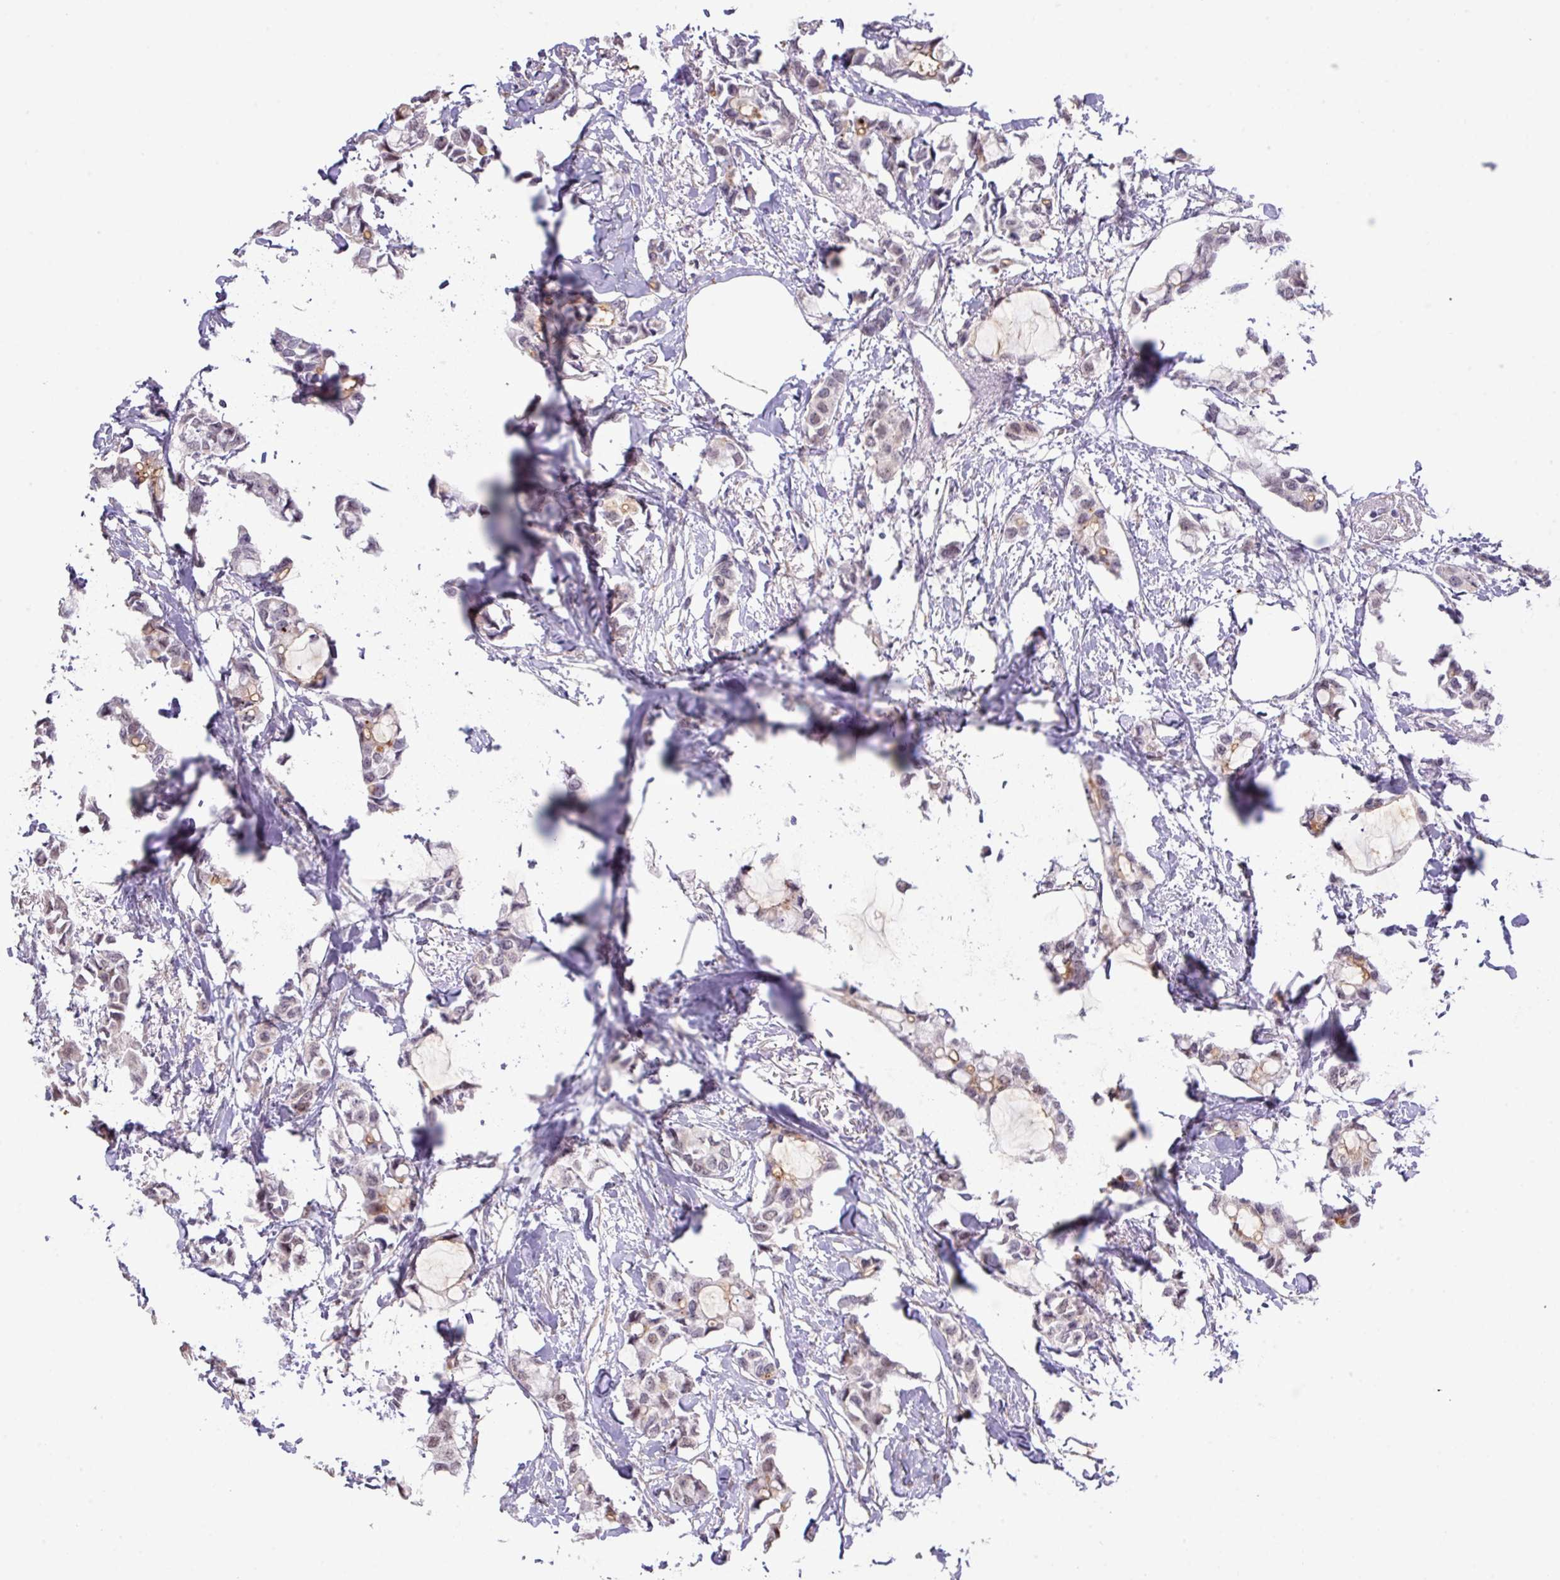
{"staining": {"intensity": "weak", "quantity": "<25%", "location": "cytoplasmic/membranous"}, "tissue": "breast cancer", "cell_type": "Tumor cells", "image_type": "cancer", "snomed": [{"axis": "morphology", "description": "Duct carcinoma"}, {"axis": "topography", "description": "Breast"}], "caption": "Breast cancer (infiltrating ductal carcinoma) was stained to show a protein in brown. There is no significant positivity in tumor cells. (DAB (3,3'-diaminobenzidine) immunohistochemistry (IHC), high magnification).", "gene": "ANKRD13B", "patient": {"sex": "female", "age": 73}}